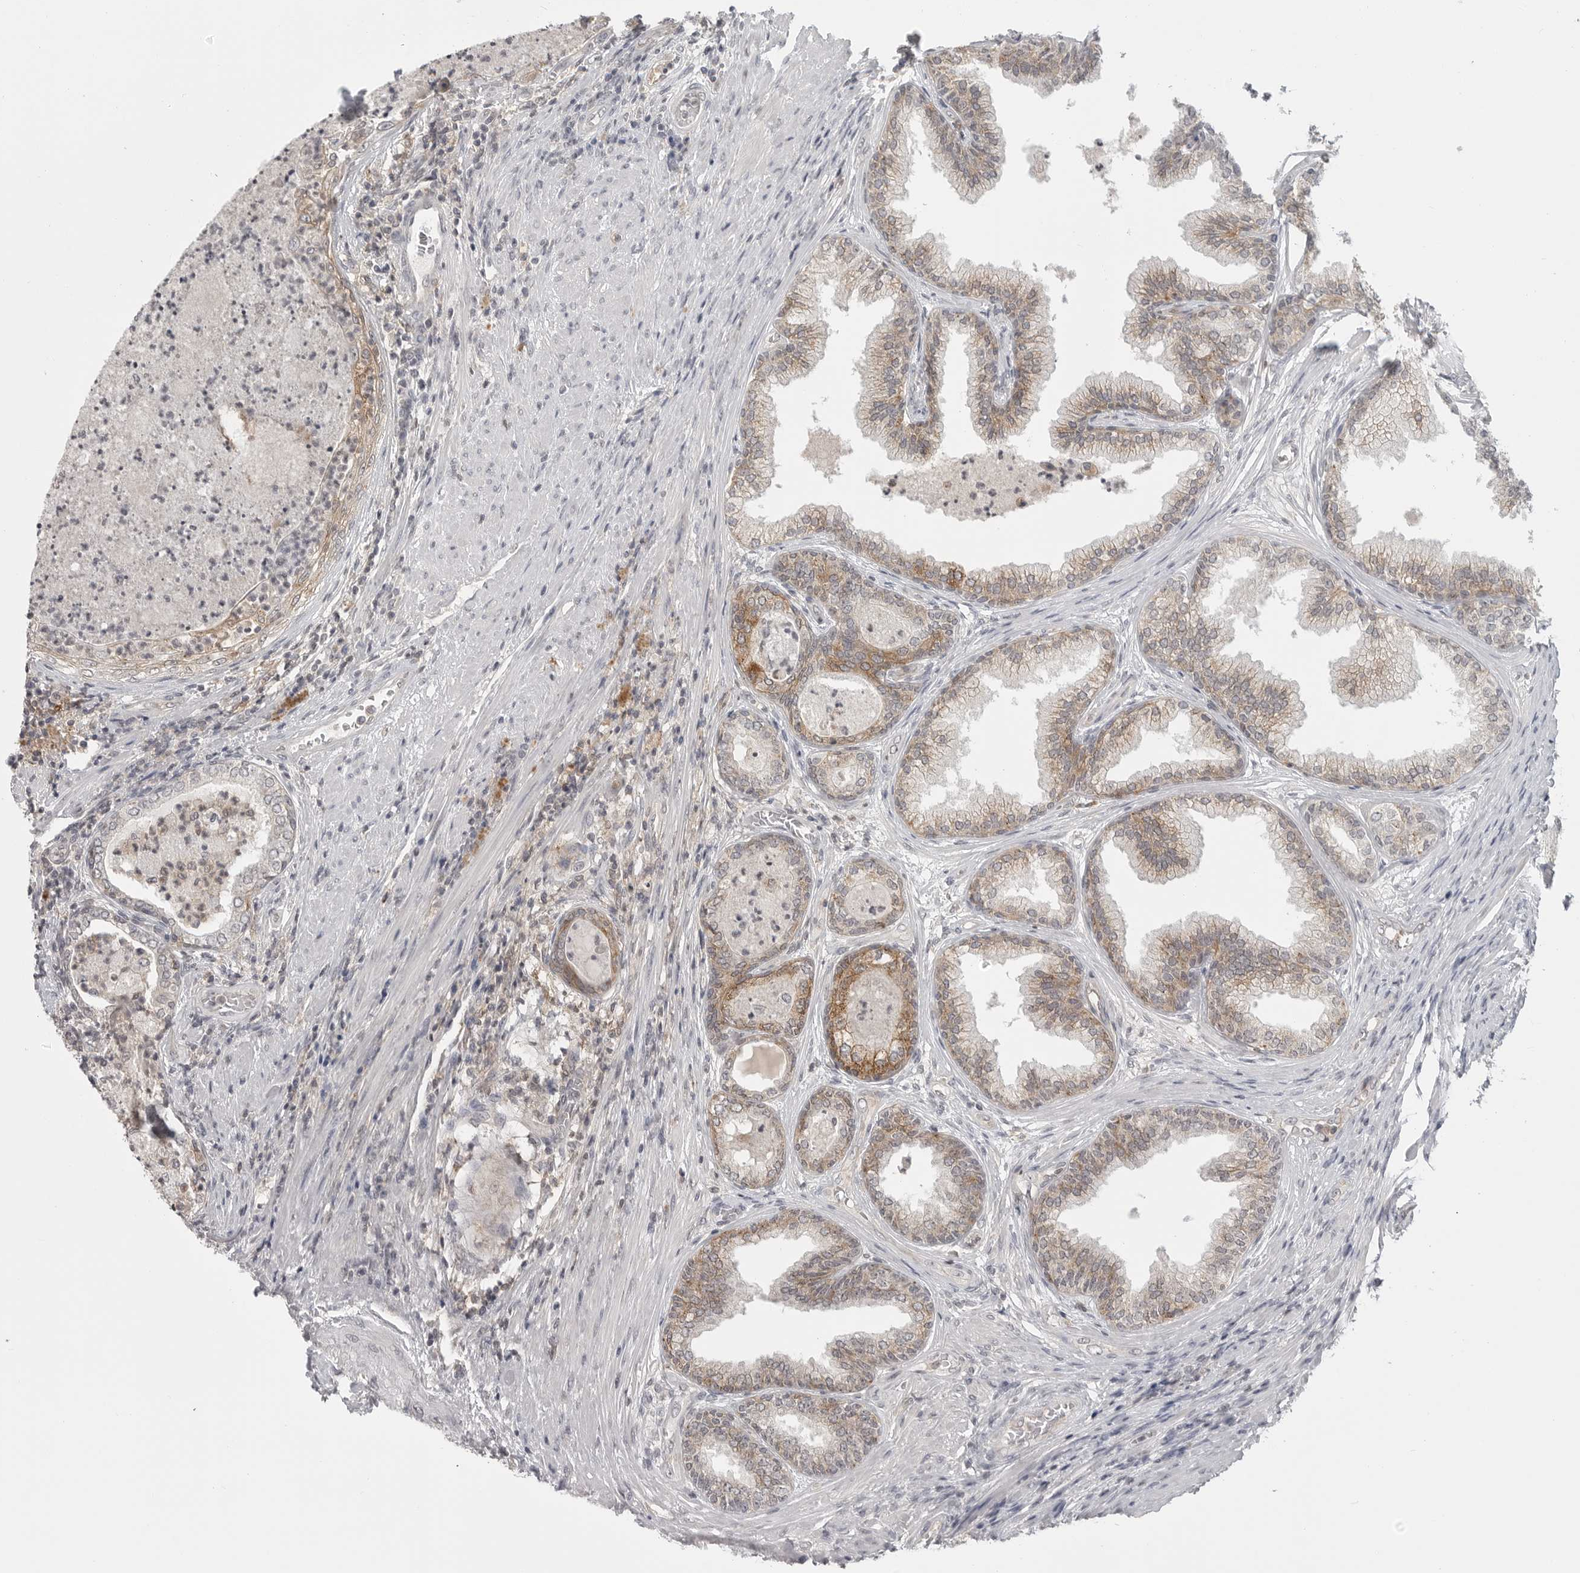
{"staining": {"intensity": "moderate", "quantity": "25%-75%", "location": "cytoplasmic/membranous"}, "tissue": "prostate", "cell_type": "Glandular cells", "image_type": "normal", "snomed": [{"axis": "morphology", "description": "Normal tissue, NOS"}, {"axis": "topography", "description": "Prostate"}], "caption": "An immunohistochemistry micrograph of normal tissue is shown. Protein staining in brown labels moderate cytoplasmic/membranous positivity in prostate within glandular cells.", "gene": "IFNGR1", "patient": {"sex": "male", "age": 76}}